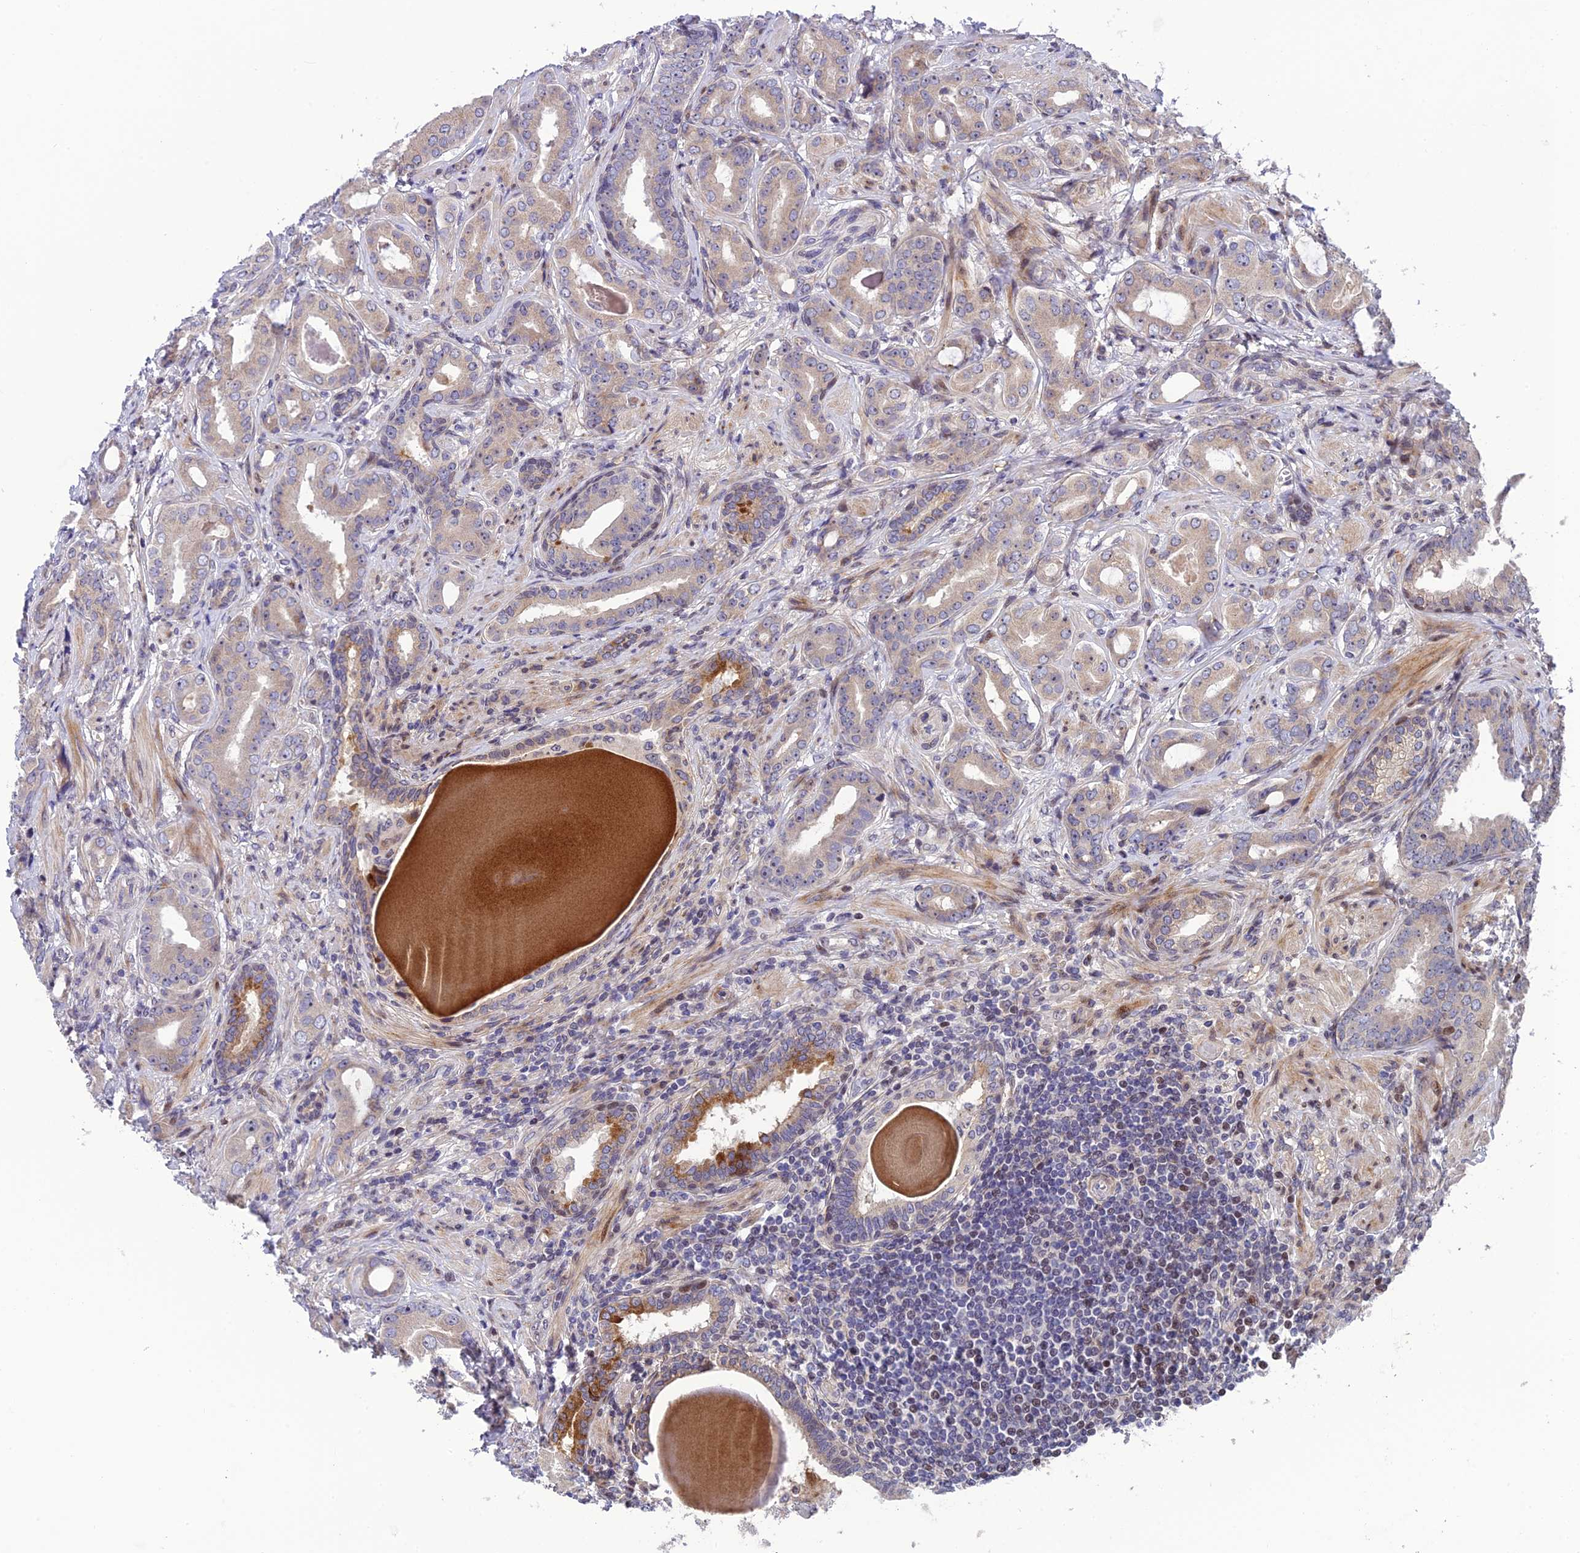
{"staining": {"intensity": "negative", "quantity": "none", "location": "none"}, "tissue": "prostate cancer", "cell_type": "Tumor cells", "image_type": "cancer", "snomed": [{"axis": "morphology", "description": "Adenocarcinoma, Low grade"}, {"axis": "topography", "description": "Prostate"}], "caption": "Immunohistochemistry (IHC) histopathology image of neoplastic tissue: human prostate low-grade adenocarcinoma stained with DAB (3,3'-diaminobenzidine) demonstrates no significant protein expression in tumor cells.", "gene": "SMIM7", "patient": {"sex": "male", "age": 57}}